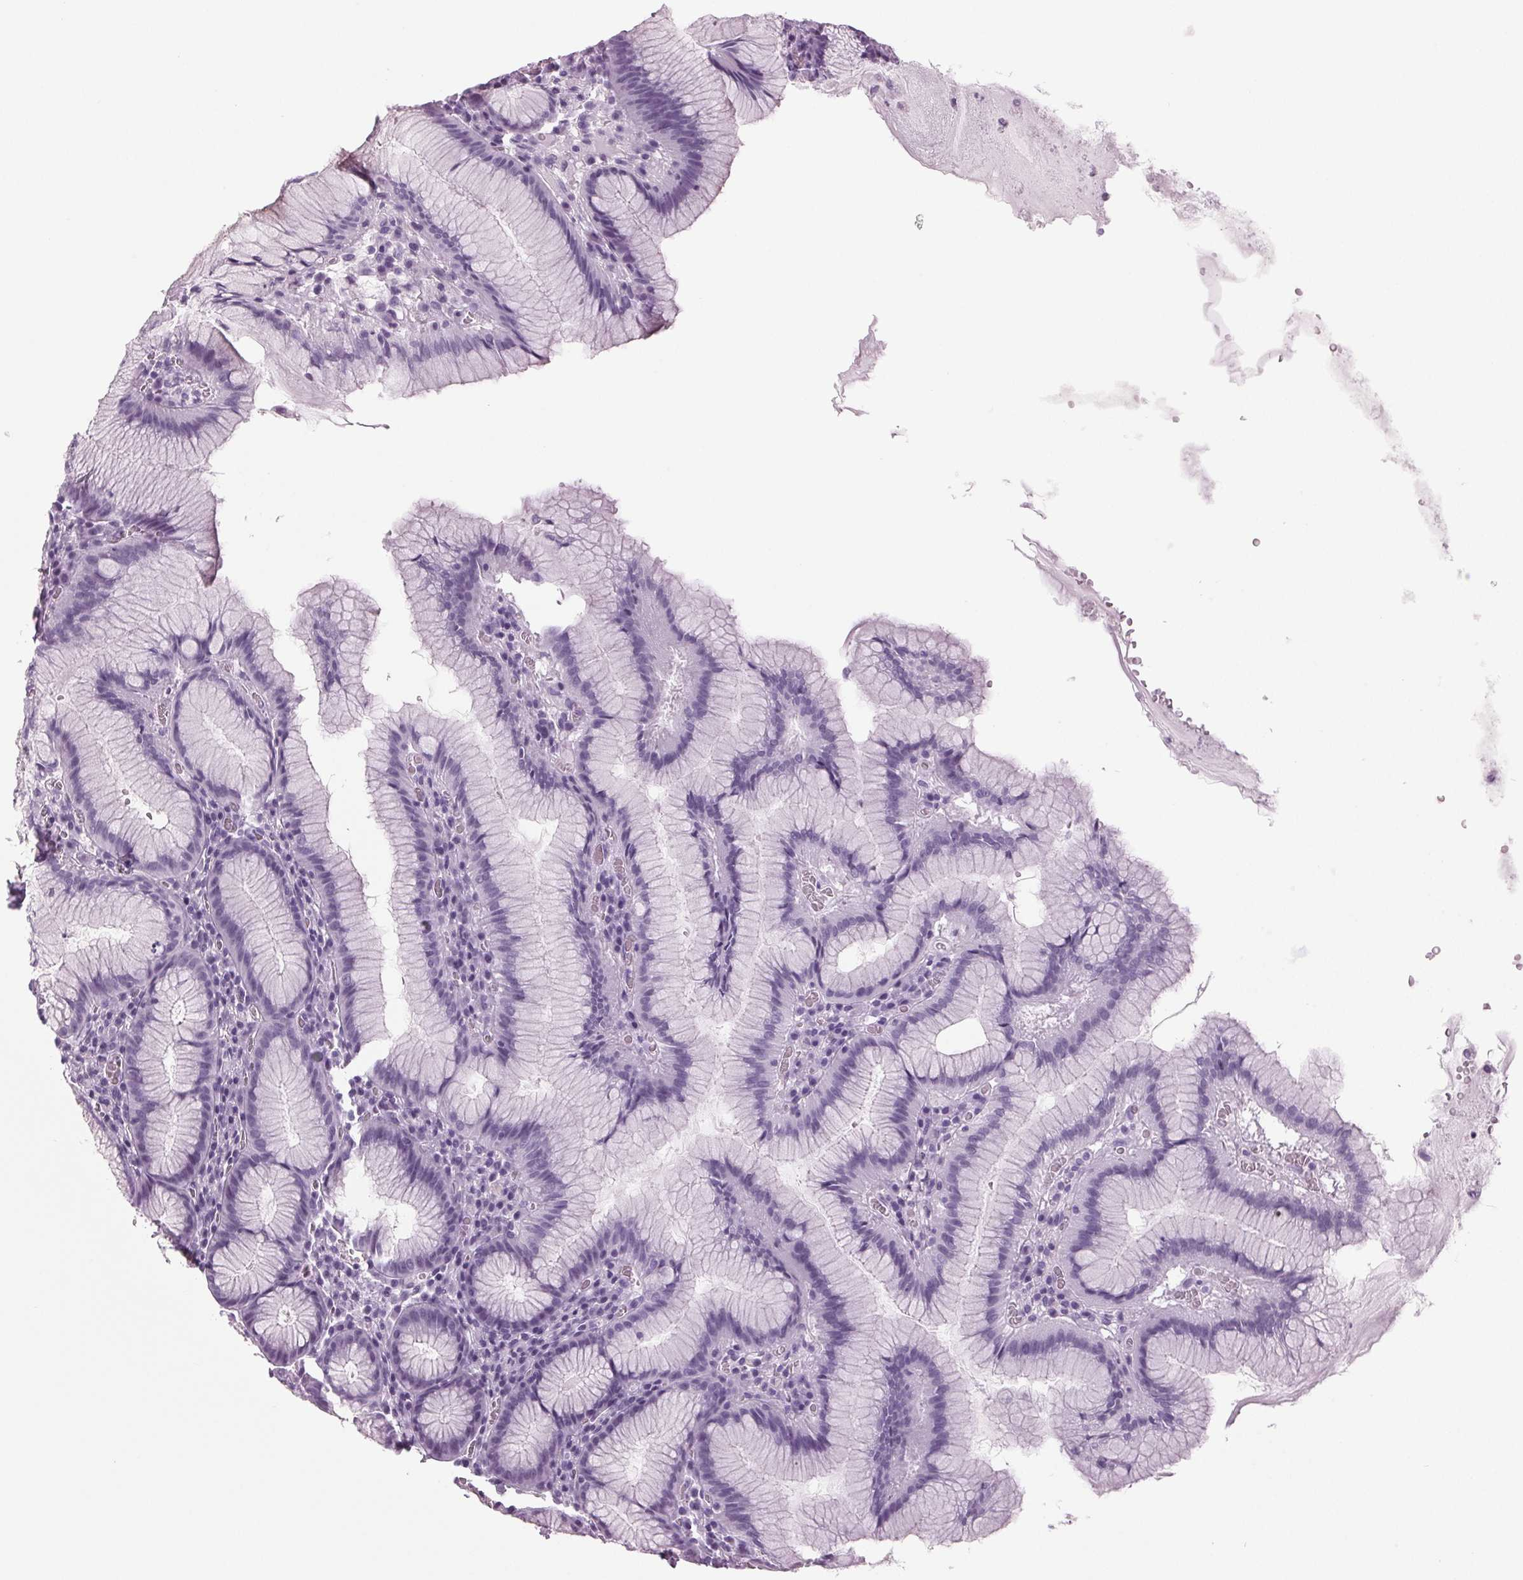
{"staining": {"intensity": "moderate", "quantity": "<25%", "location": "cytoplasmic/membranous"}, "tissue": "stomach", "cell_type": "Glandular cells", "image_type": "normal", "snomed": [{"axis": "morphology", "description": "Normal tissue, NOS"}, {"axis": "topography", "description": "Stomach"}], "caption": "Protein expression by immunohistochemistry (IHC) reveals moderate cytoplasmic/membranous staining in about <25% of glandular cells in unremarkable stomach.", "gene": "DNAH12", "patient": {"sex": "male", "age": 55}}